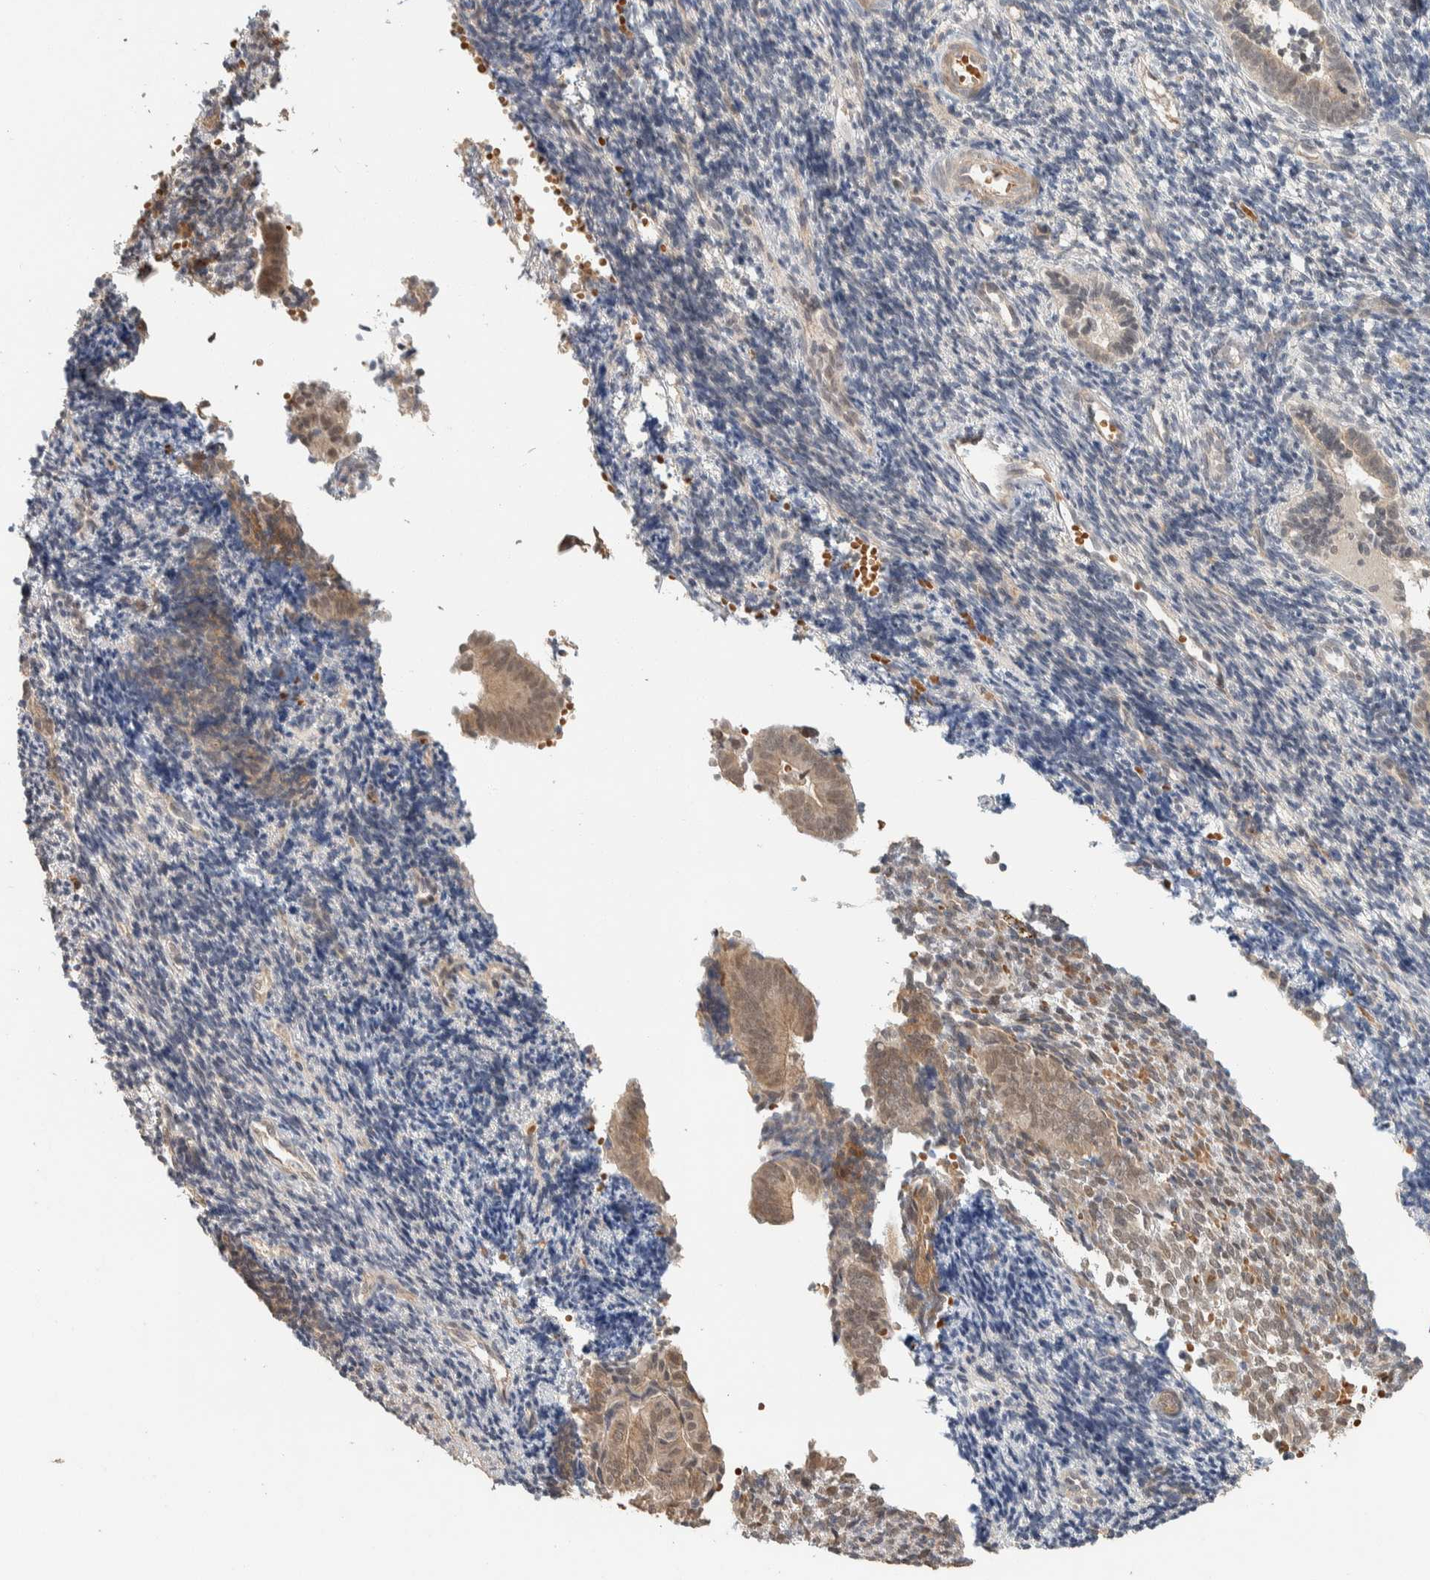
{"staining": {"intensity": "weak", "quantity": "25%-75%", "location": "nuclear"}, "tissue": "endometrium", "cell_type": "Cells in endometrial stroma", "image_type": "normal", "snomed": [{"axis": "morphology", "description": "Normal tissue, NOS"}, {"axis": "topography", "description": "Uterus"}, {"axis": "topography", "description": "Endometrium"}], "caption": "Protein expression analysis of unremarkable endometrium shows weak nuclear staining in about 25%-75% of cells in endometrial stroma. Immunohistochemistry (ihc) stains the protein in brown and the nuclei are stained blue.", "gene": "ZBTB2", "patient": {"sex": "female", "age": 33}}